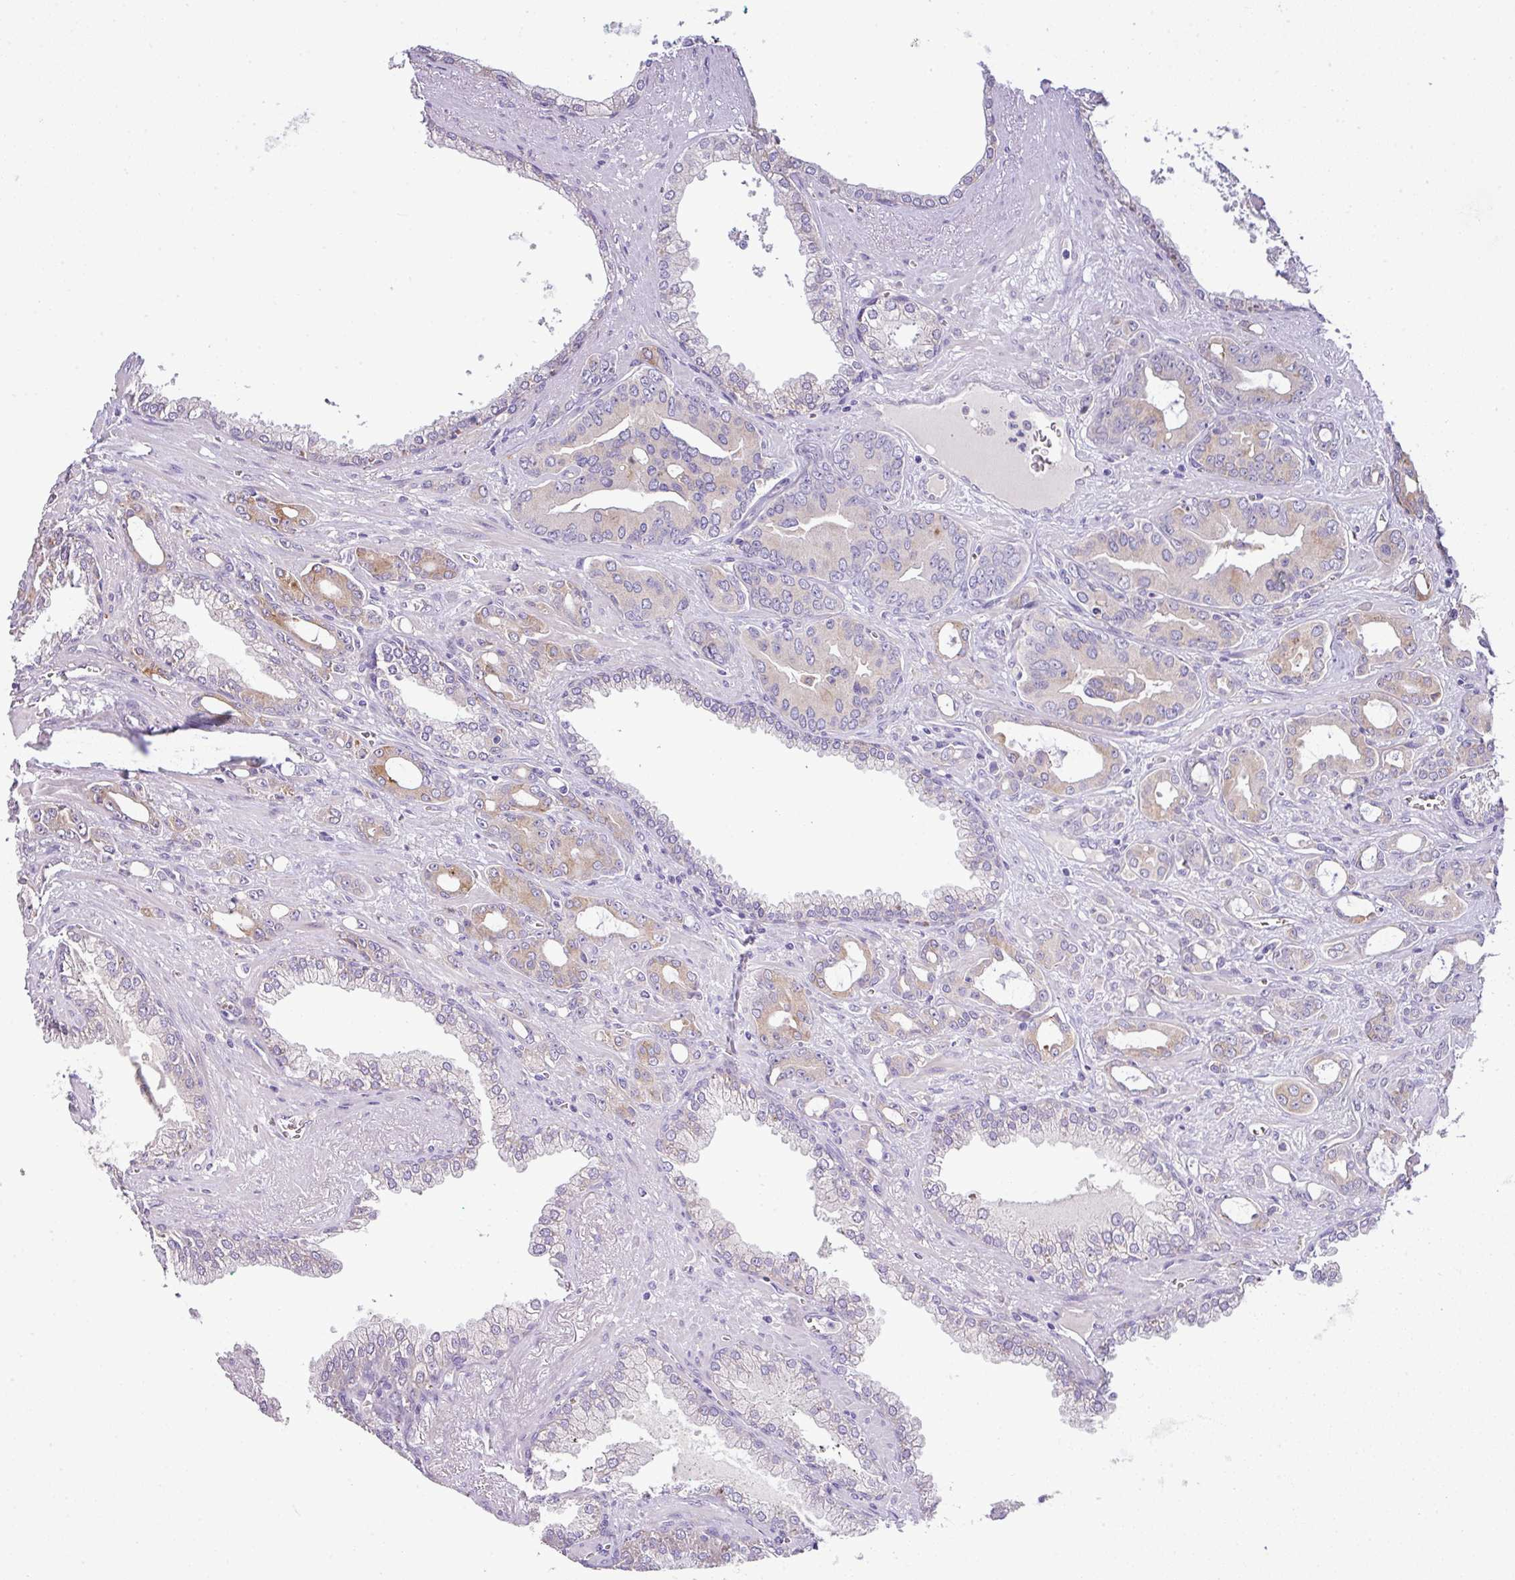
{"staining": {"intensity": "weak", "quantity": "25%-75%", "location": "cytoplasmic/membranous"}, "tissue": "prostate cancer", "cell_type": "Tumor cells", "image_type": "cancer", "snomed": [{"axis": "morphology", "description": "Adenocarcinoma, High grade"}, {"axis": "topography", "description": "Prostate"}], "caption": "This is an image of IHC staining of prostate cancer, which shows weak positivity in the cytoplasmic/membranous of tumor cells.", "gene": "PIK3R5", "patient": {"sex": "male", "age": 72}}